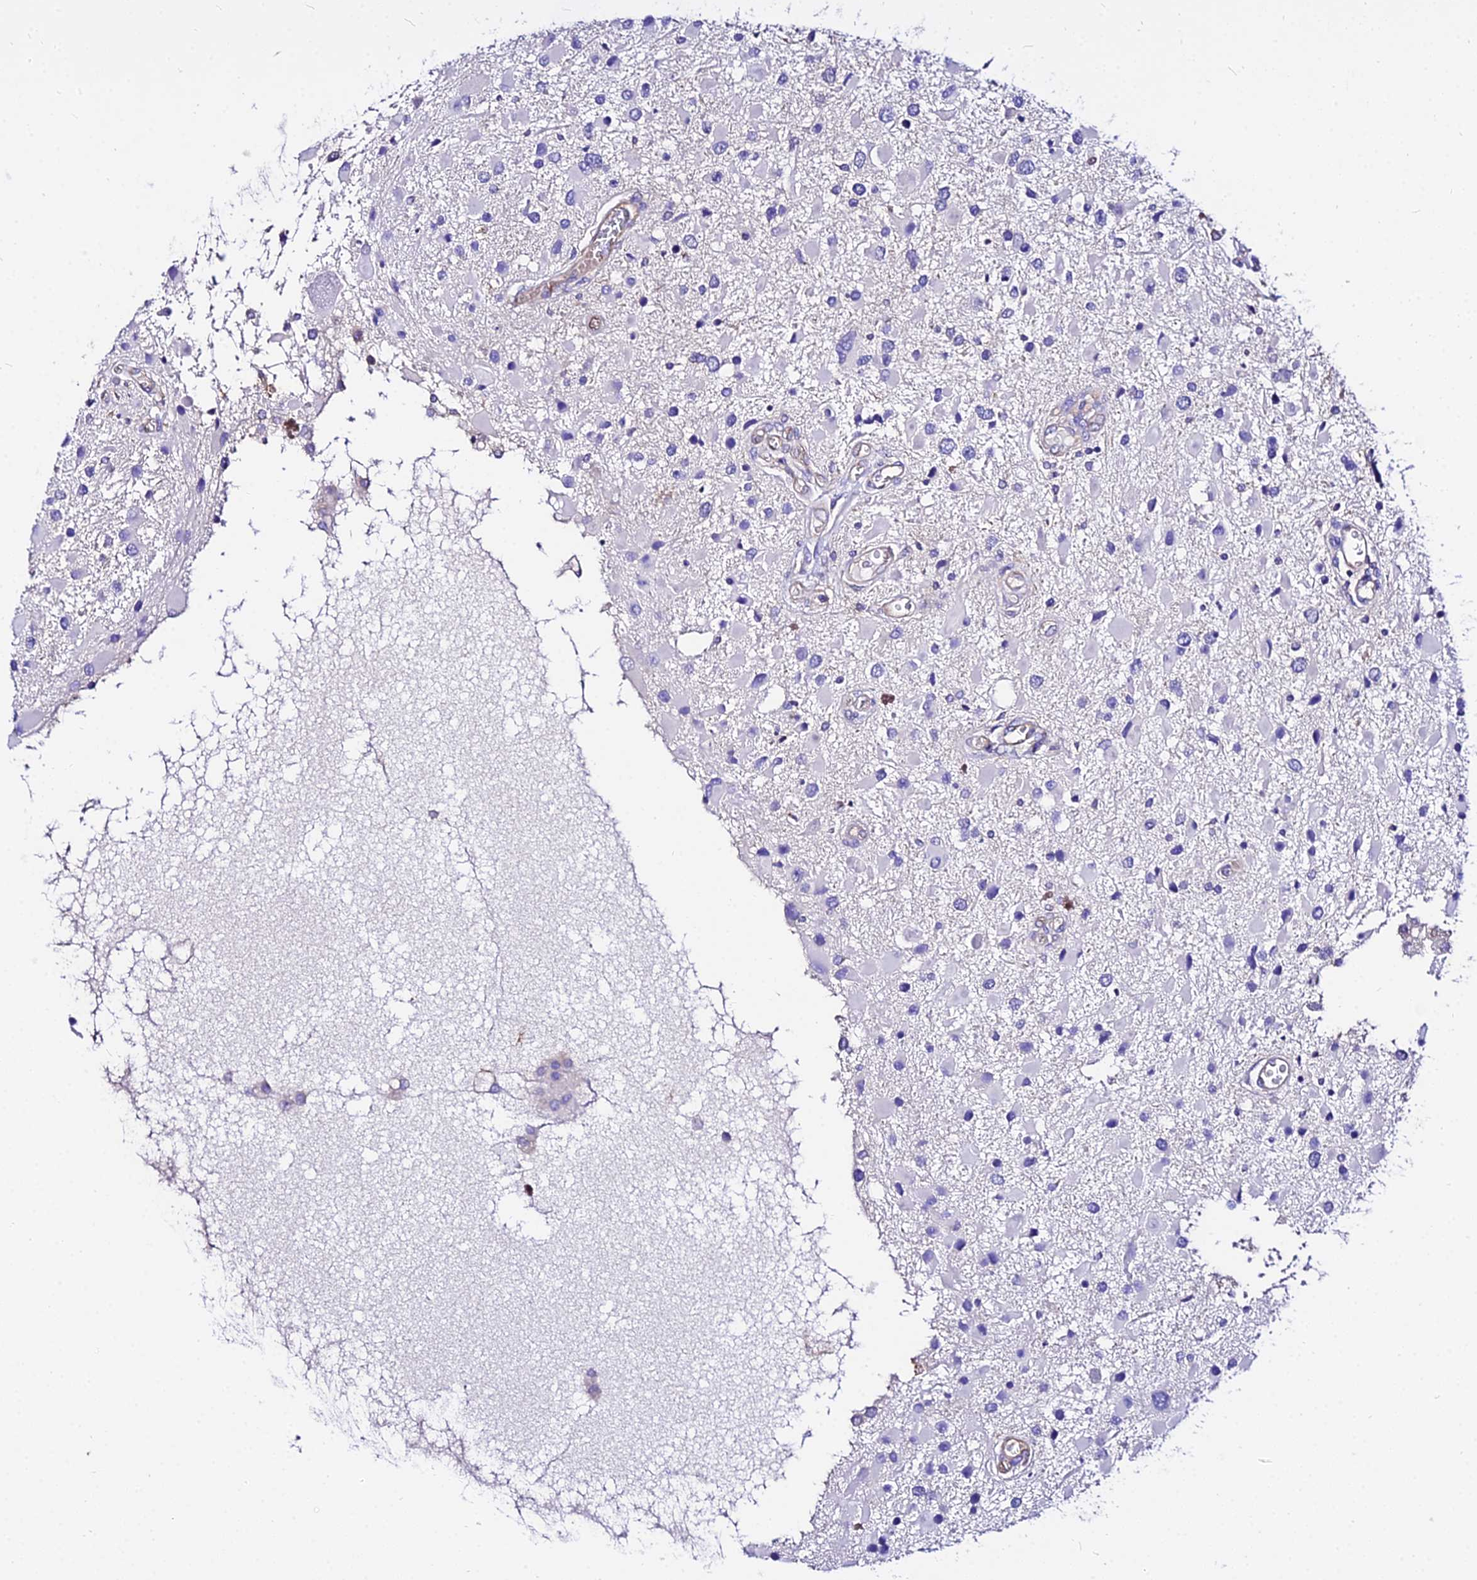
{"staining": {"intensity": "negative", "quantity": "none", "location": "none"}, "tissue": "glioma", "cell_type": "Tumor cells", "image_type": "cancer", "snomed": [{"axis": "morphology", "description": "Glioma, malignant, High grade"}, {"axis": "topography", "description": "Brain"}], "caption": "This is an IHC photomicrograph of malignant glioma (high-grade). There is no staining in tumor cells.", "gene": "DAW1", "patient": {"sex": "male", "age": 53}}